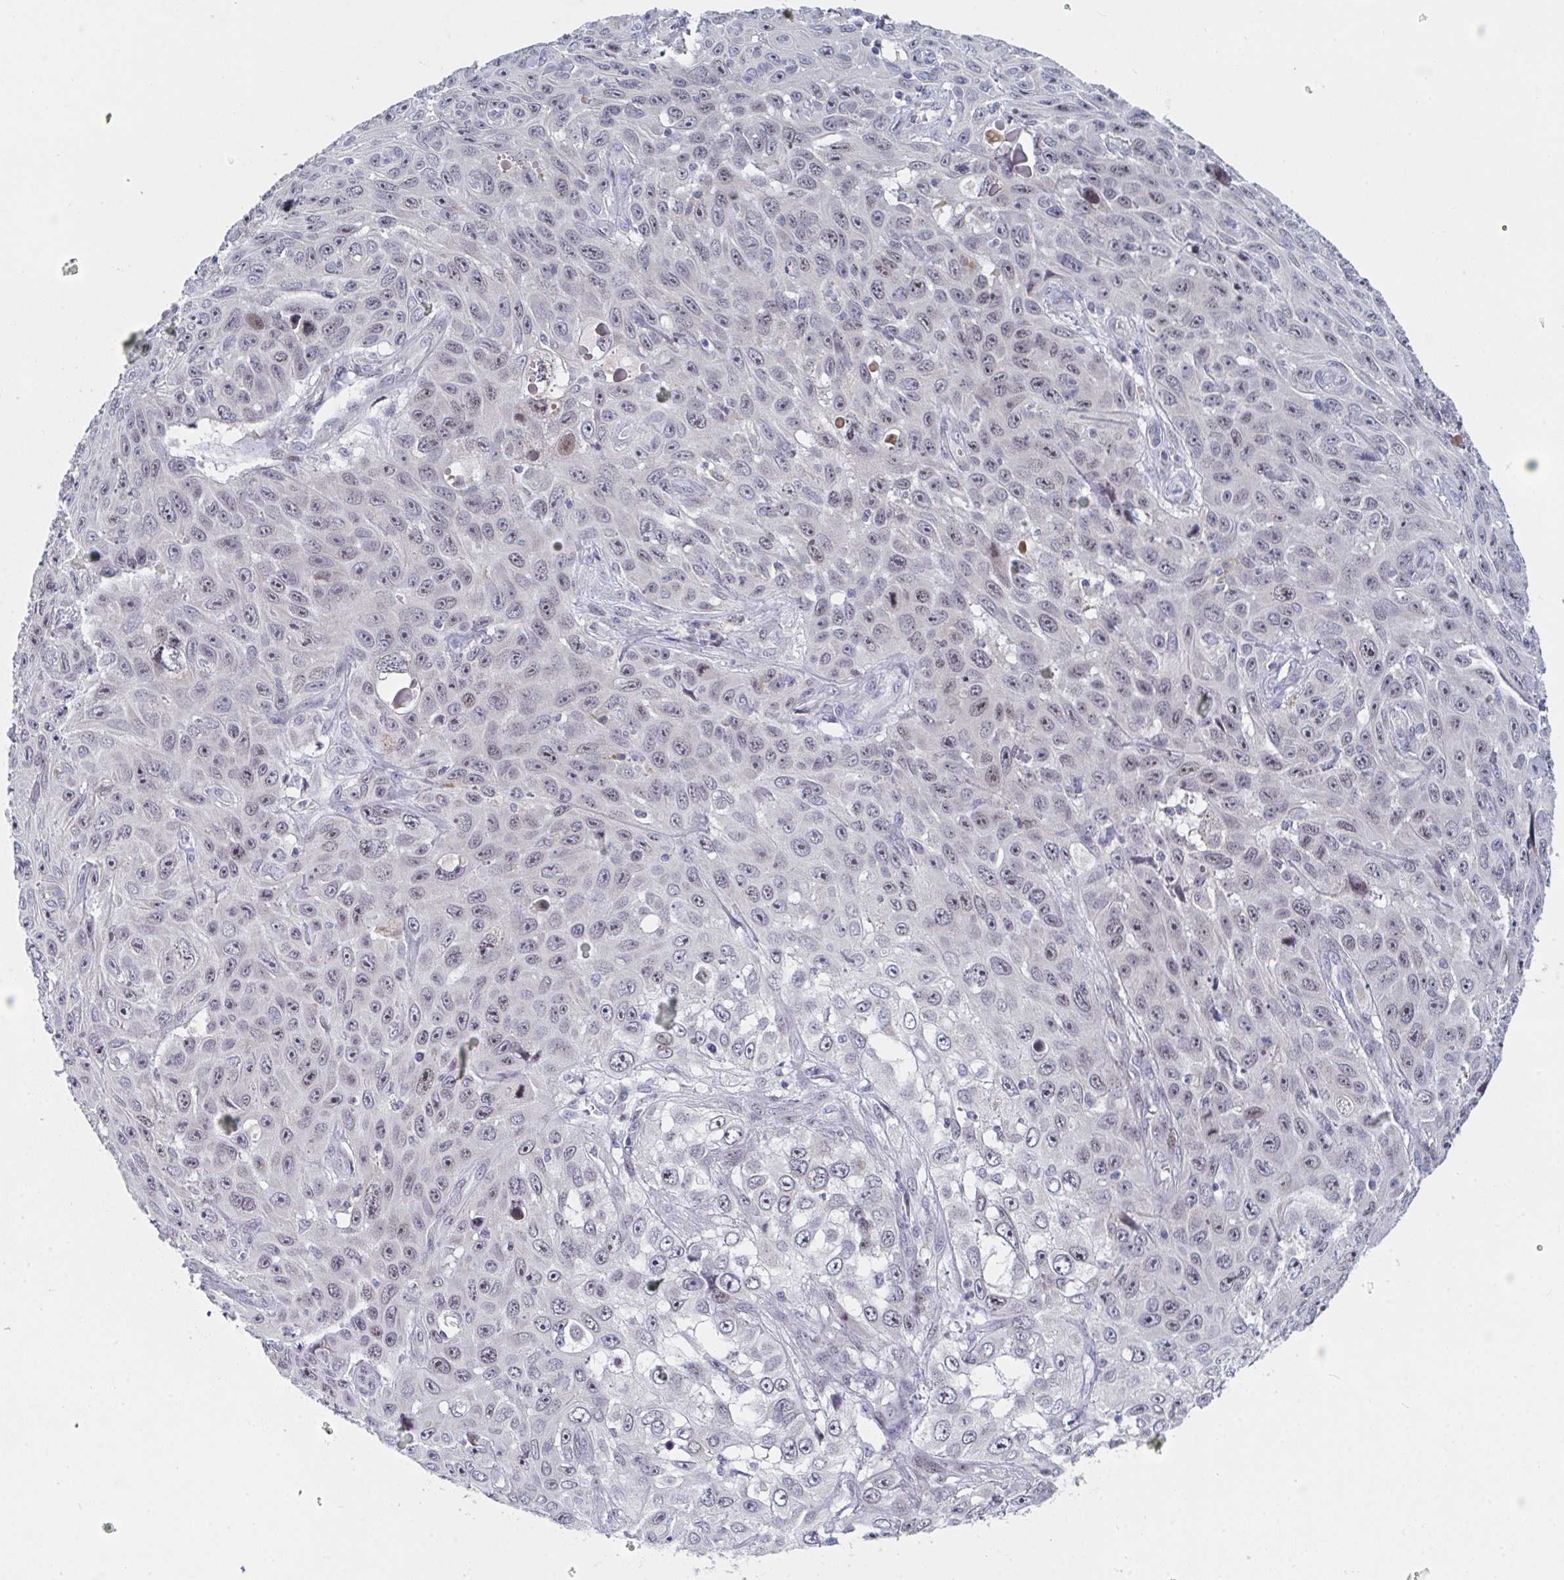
{"staining": {"intensity": "weak", "quantity": "25%-75%", "location": "nuclear"}, "tissue": "skin cancer", "cell_type": "Tumor cells", "image_type": "cancer", "snomed": [{"axis": "morphology", "description": "Squamous cell carcinoma, NOS"}, {"axis": "topography", "description": "Skin"}], "caption": "A high-resolution photomicrograph shows IHC staining of skin cancer (squamous cell carcinoma), which exhibits weak nuclear positivity in about 25%-75% of tumor cells.", "gene": "CENPT", "patient": {"sex": "male", "age": 82}}